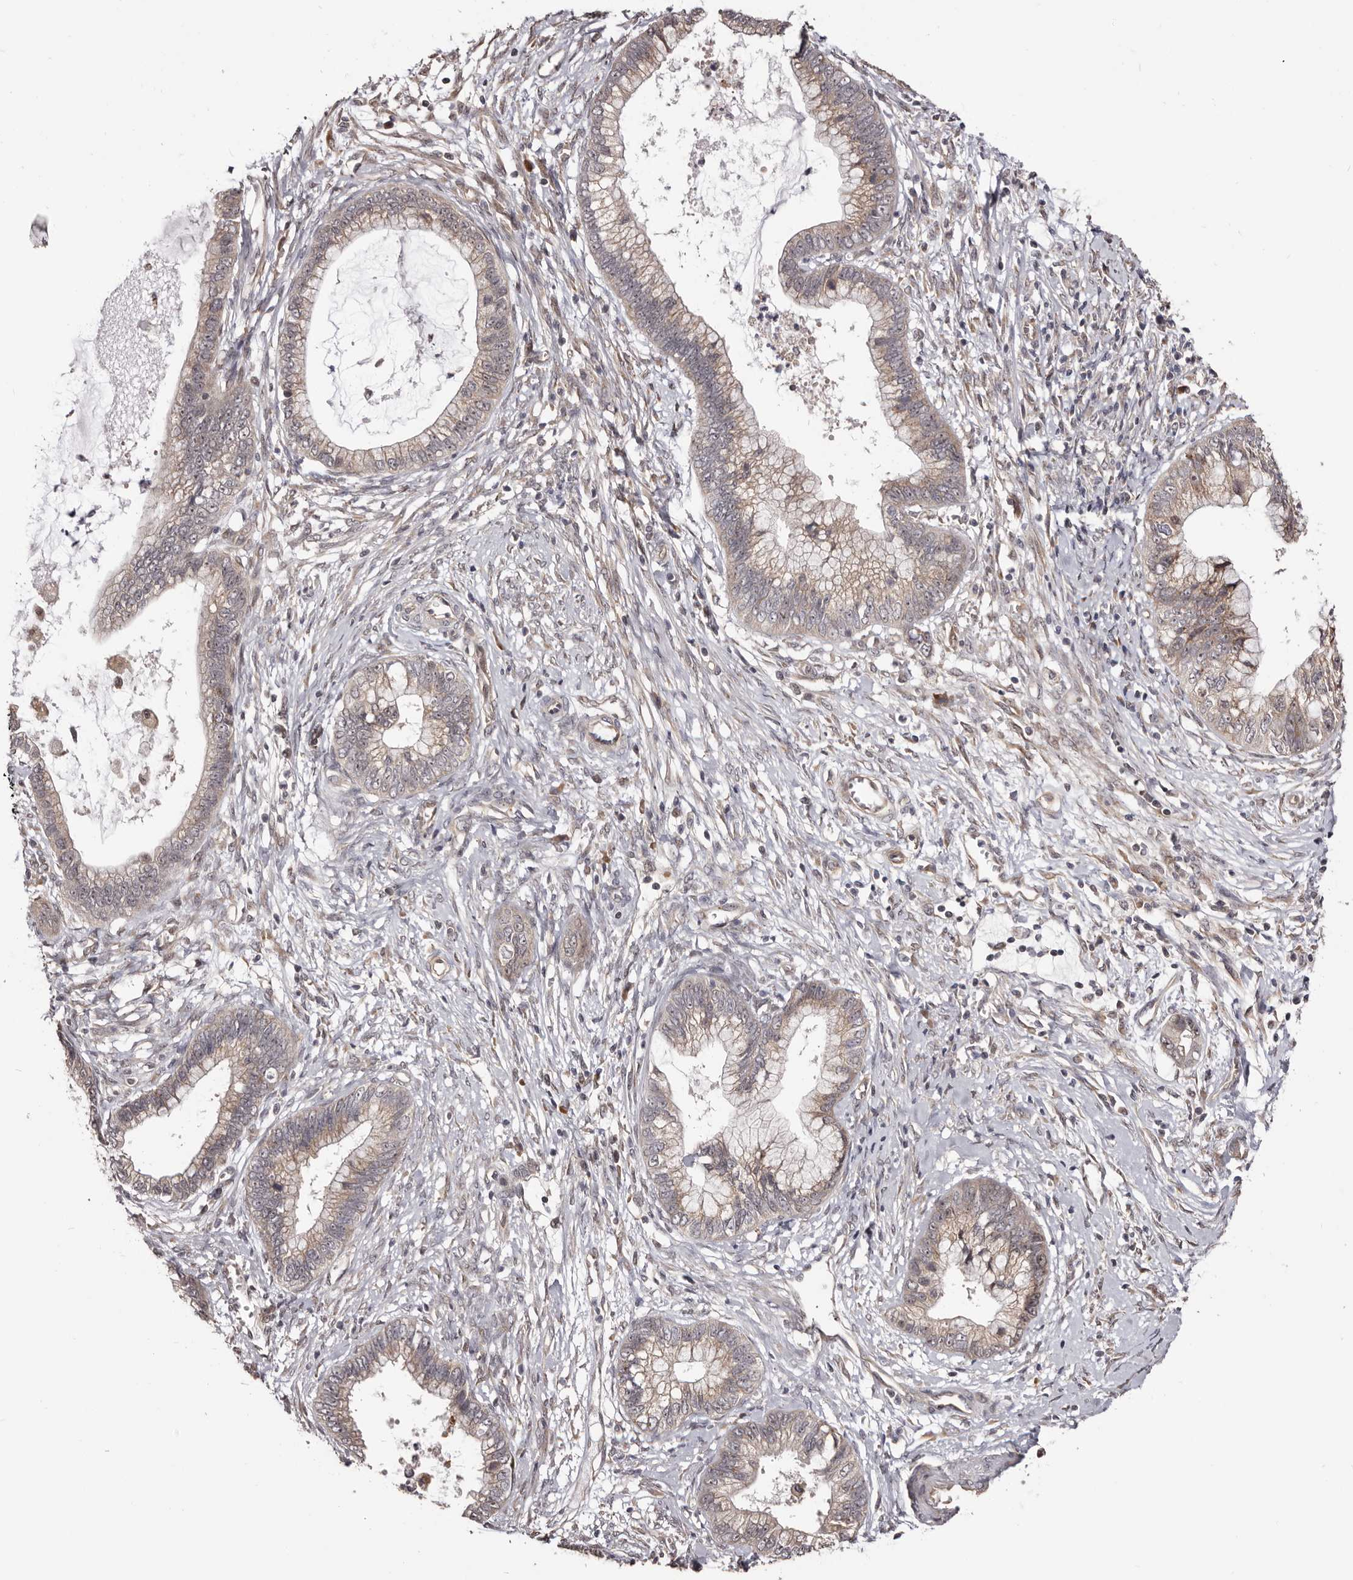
{"staining": {"intensity": "weak", "quantity": "25%-75%", "location": "cytoplasmic/membranous"}, "tissue": "cervical cancer", "cell_type": "Tumor cells", "image_type": "cancer", "snomed": [{"axis": "morphology", "description": "Adenocarcinoma, NOS"}, {"axis": "topography", "description": "Cervix"}], "caption": "High-magnification brightfield microscopy of cervical adenocarcinoma stained with DAB (brown) and counterstained with hematoxylin (blue). tumor cells exhibit weak cytoplasmic/membranous staining is identified in about25%-75% of cells. The protein is stained brown, and the nuclei are stained in blue (DAB IHC with brightfield microscopy, high magnification).", "gene": "NOL12", "patient": {"sex": "female", "age": 44}}